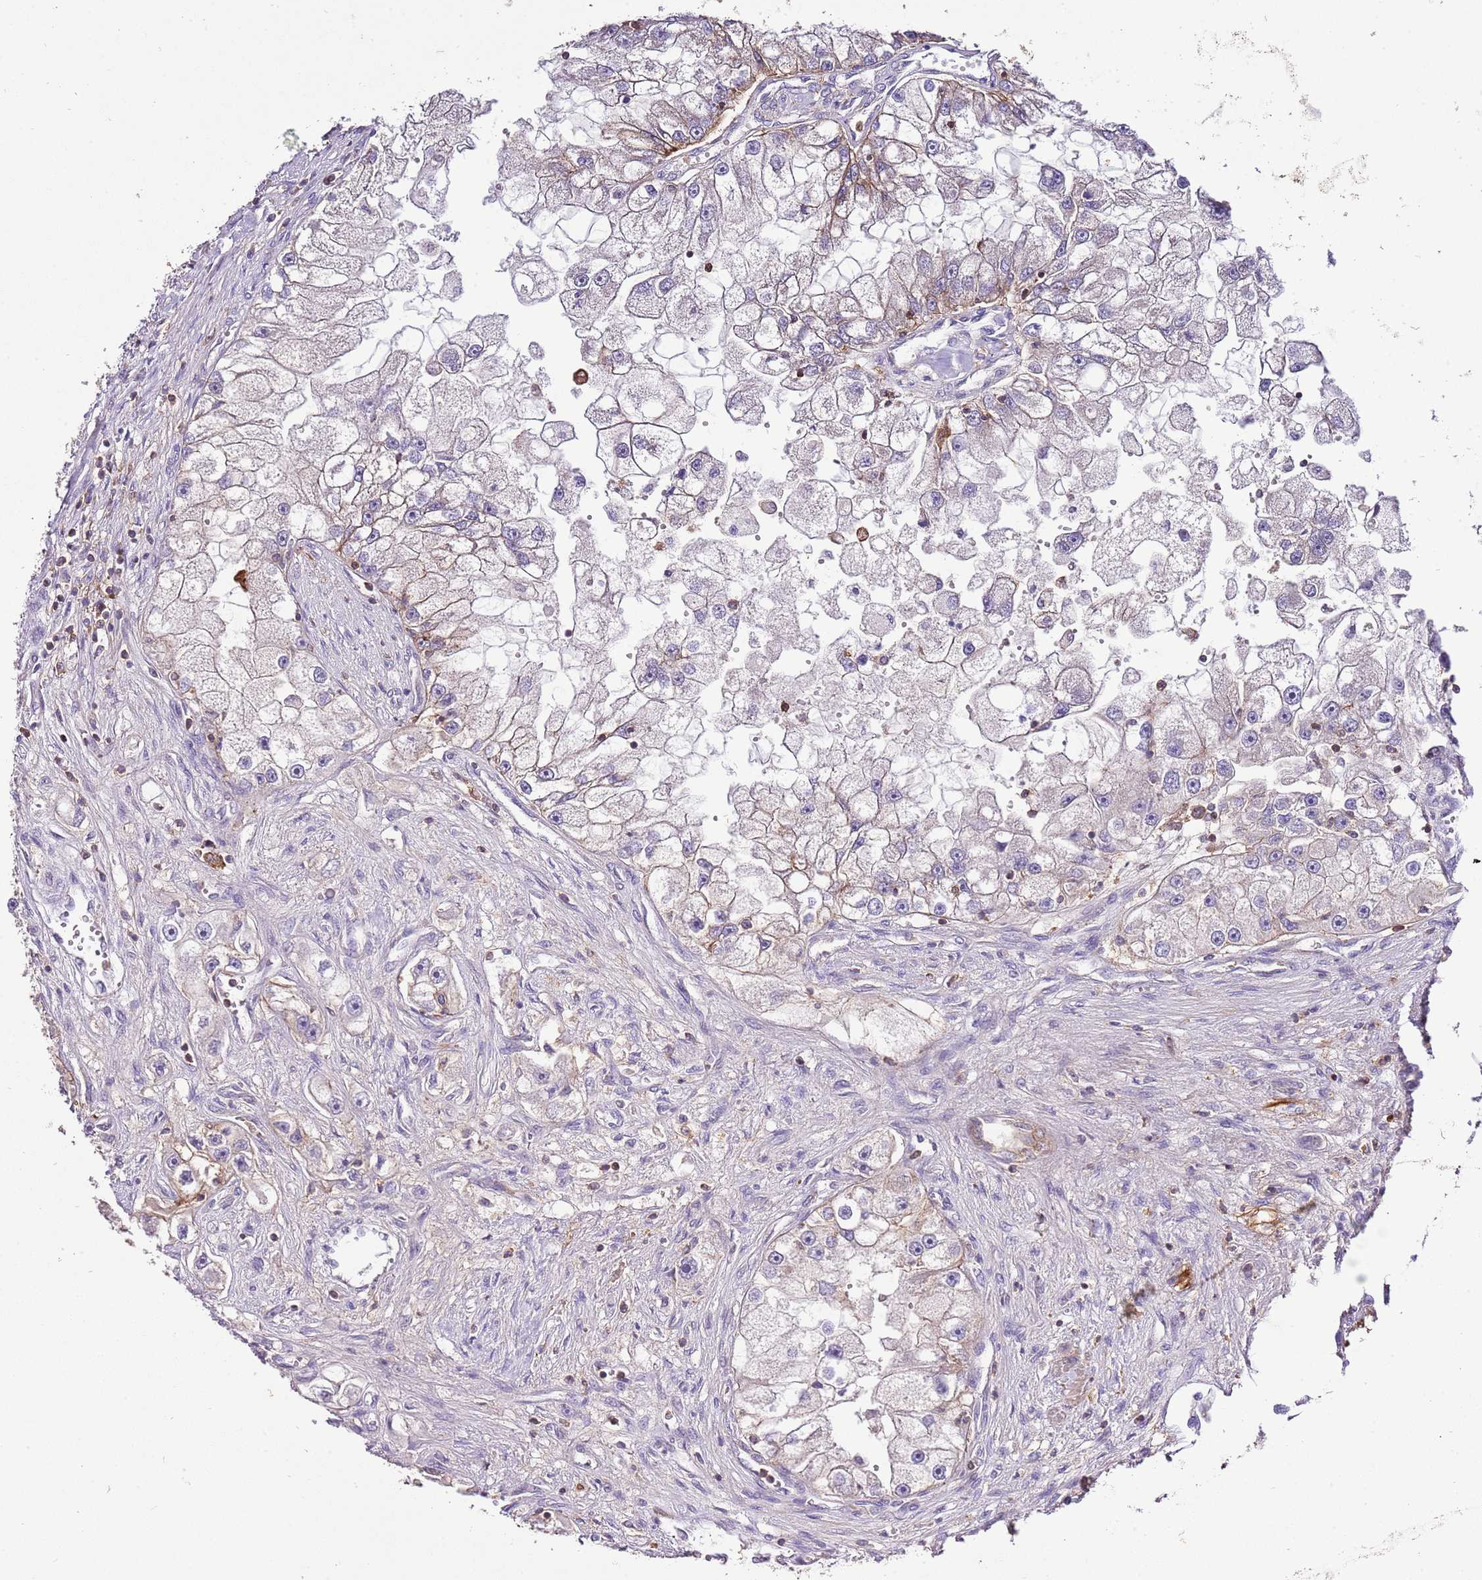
{"staining": {"intensity": "weak", "quantity": "<25%", "location": "cytoplasmic/membranous"}, "tissue": "renal cancer", "cell_type": "Tumor cells", "image_type": "cancer", "snomed": [{"axis": "morphology", "description": "Adenocarcinoma, NOS"}, {"axis": "topography", "description": "Kidney"}], "caption": "Tumor cells are negative for brown protein staining in adenocarcinoma (renal). Brightfield microscopy of immunohistochemistry stained with DAB (3,3'-diaminobenzidine) (brown) and hematoxylin (blue), captured at high magnification.", "gene": "EFHD1", "patient": {"sex": "male", "age": 63}}